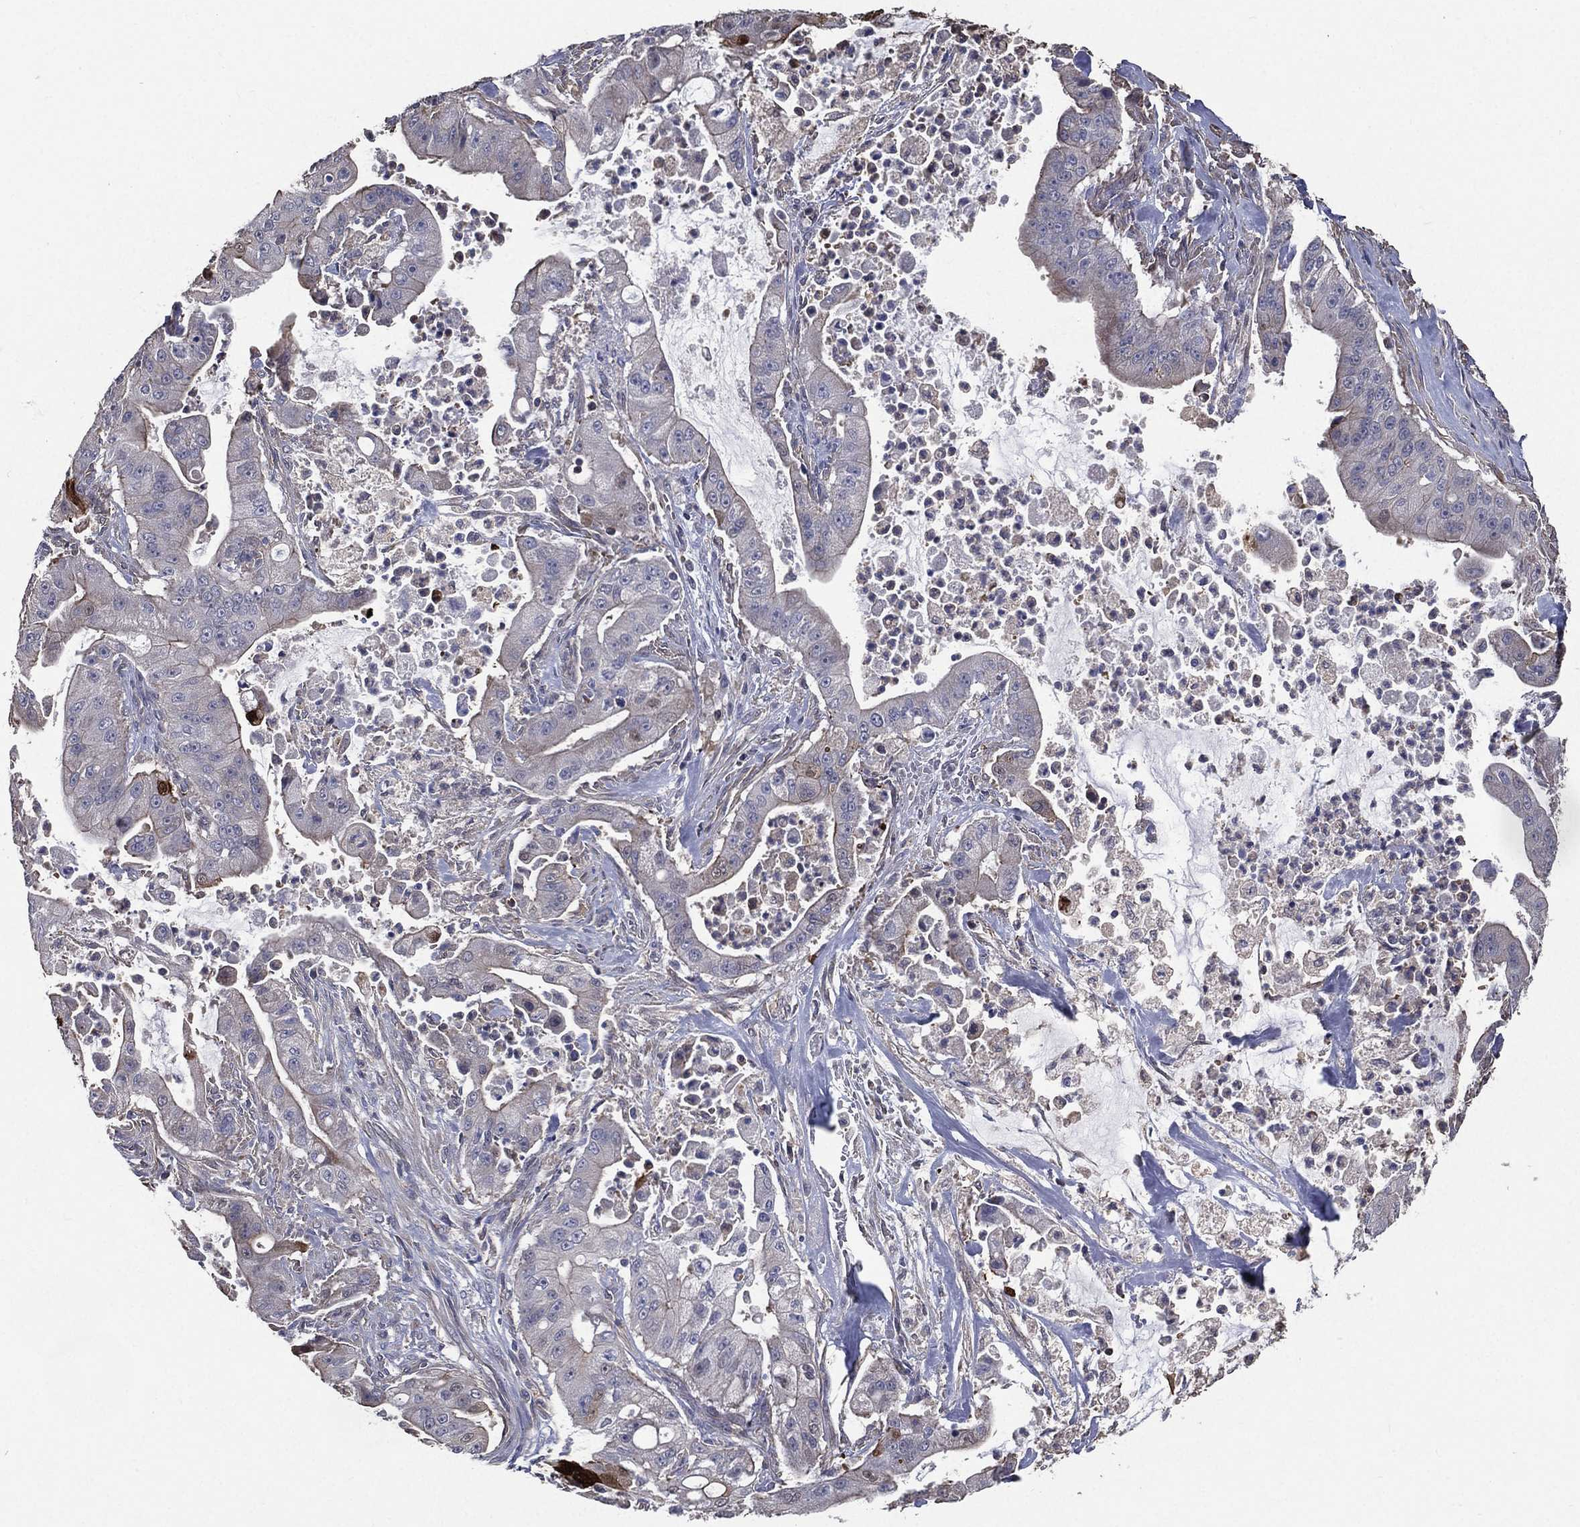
{"staining": {"intensity": "moderate", "quantity": "<25%", "location": "cytoplasmic/membranous"}, "tissue": "pancreatic cancer", "cell_type": "Tumor cells", "image_type": "cancer", "snomed": [{"axis": "morphology", "description": "Normal tissue, NOS"}, {"axis": "morphology", "description": "Inflammation, NOS"}, {"axis": "morphology", "description": "Adenocarcinoma, NOS"}, {"axis": "topography", "description": "Pancreas"}], "caption": "Immunohistochemical staining of pancreatic cancer (adenocarcinoma) demonstrates low levels of moderate cytoplasmic/membranous expression in approximately <25% of tumor cells.", "gene": "SERPINB2", "patient": {"sex": "male", "age": 57}}